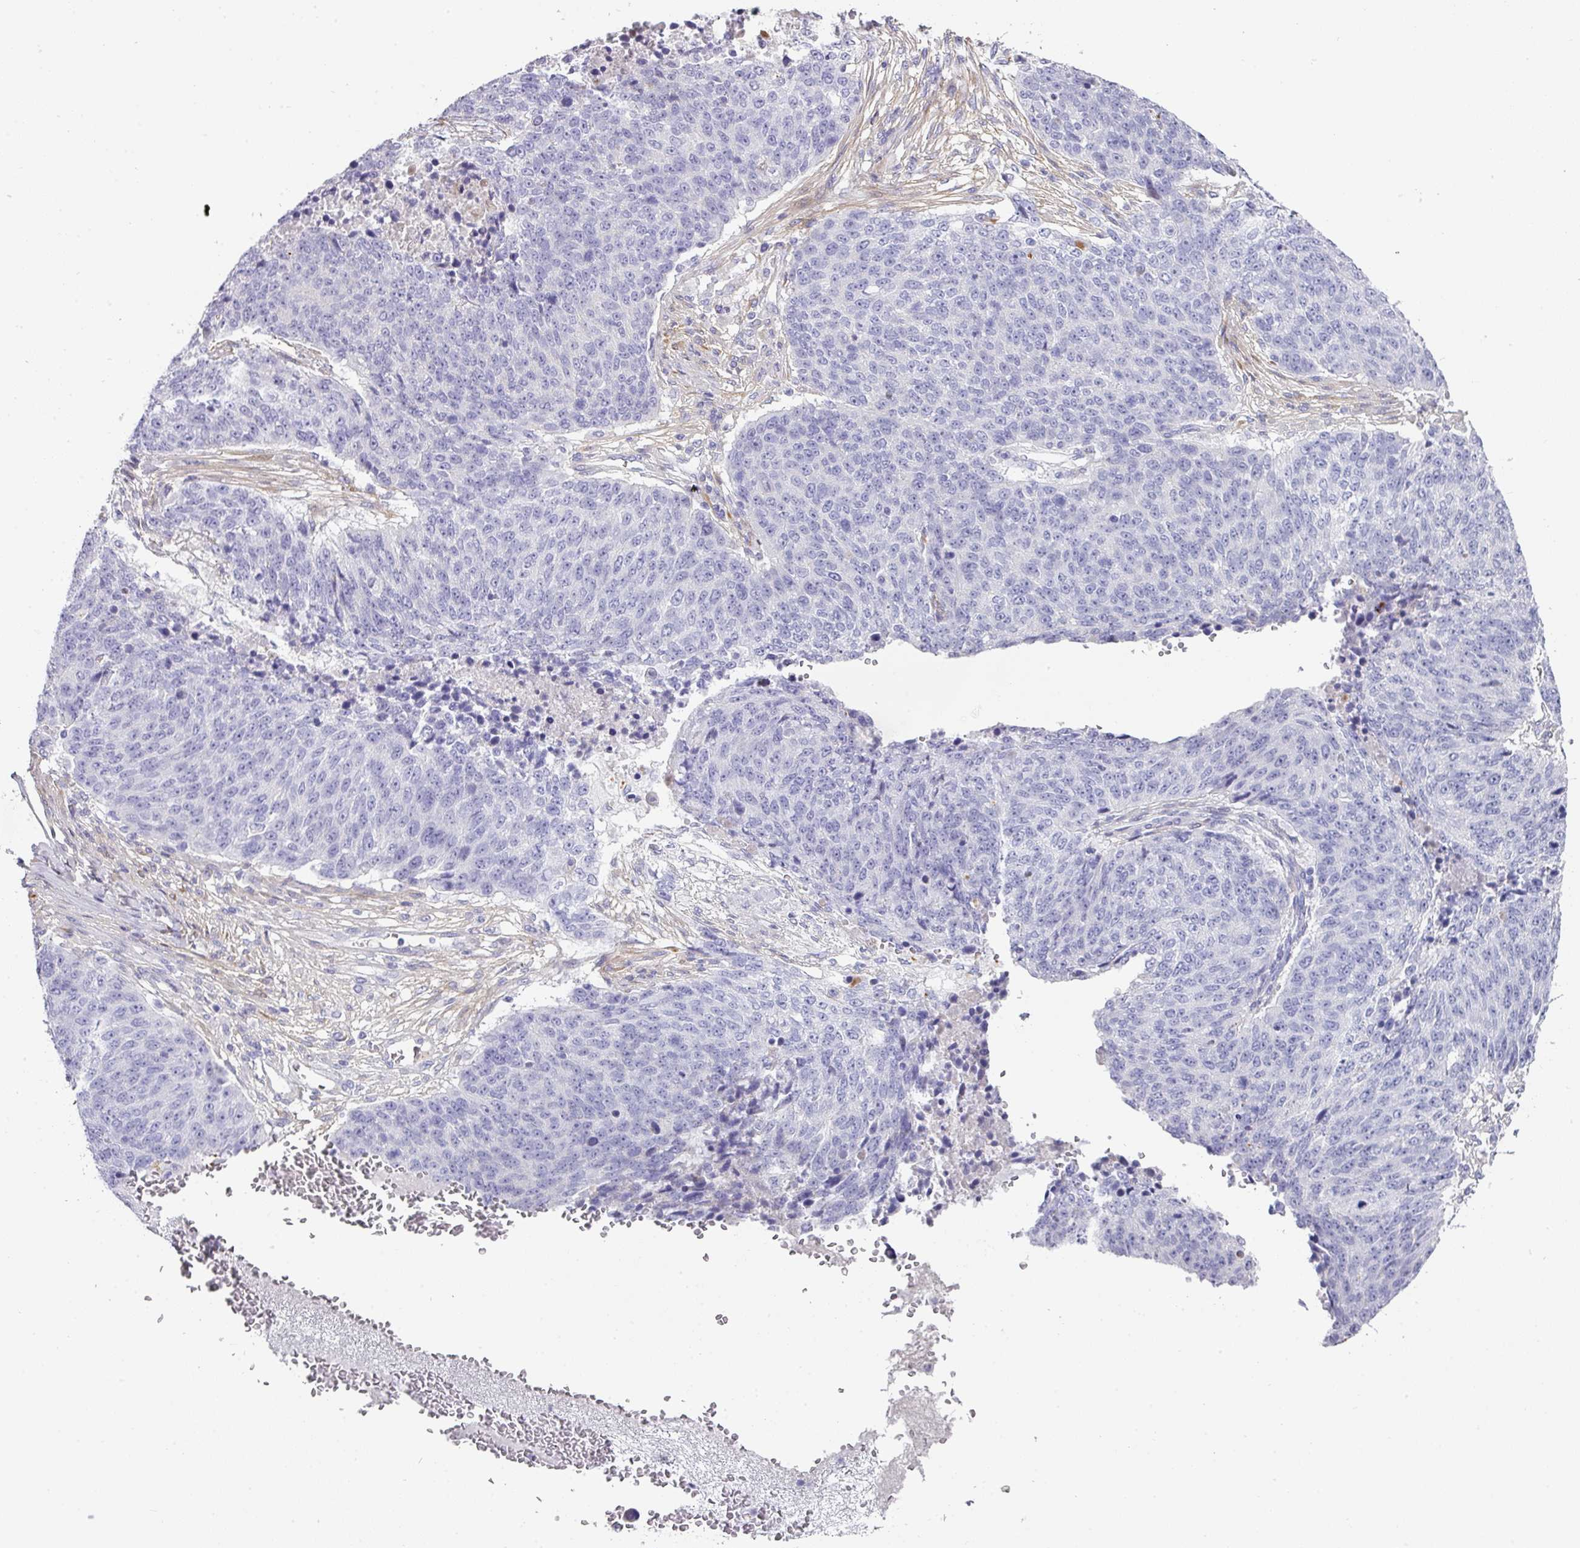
{"staining": {"intensity": "negative", "quantity": "none", "location": "none"}, "tissue": "lung cancer", "cell_type": "Tumor cells", "image_type": "cancer", "snomed": [{"axis": "morphology", "description": "Normal tissue, NOS"}, {"axis": "morphology", "description": "Squamous cell carcinoma, NOS"}, {"axis": "topography", "description": "Lymph node"}, {"axis": "topography", "description": "Lung"}], "caption": "This is a histopathology image of IHC staining of lung squamous cell carcinoma, which shows no expression in tumor cells. The staining was performed using DAB (3,3'-diaminobenzidine) to visualize the protein expression in brown, while the nuclei were stained in blue with hematoxylin (Magnification: 20x).", "gene": "ANKRD29", "patient": {"sex": "male", "age": 66}}